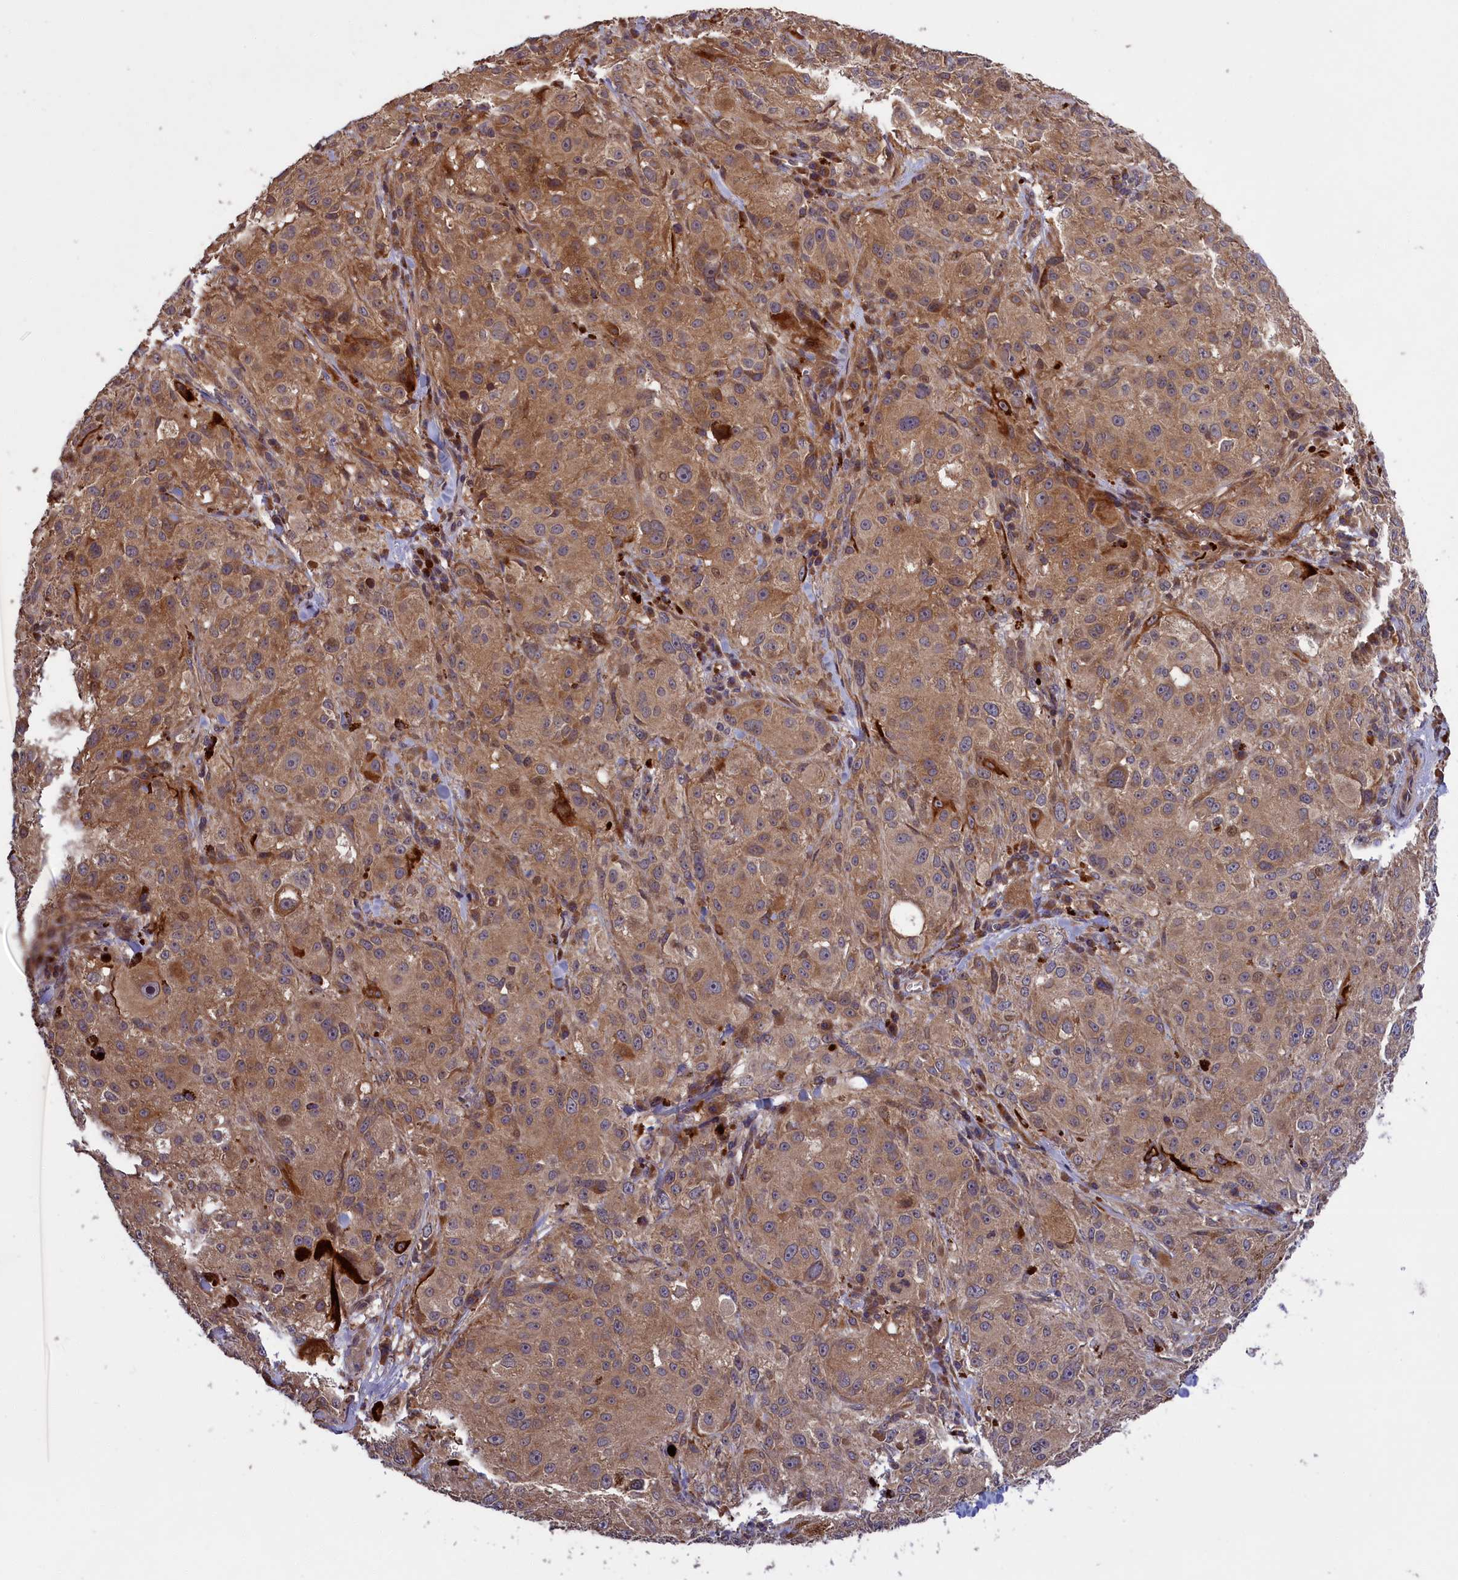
{"staining": {"intensity": "moderate", "quantity": ">75%", "location": "cytoplasmic/membranous"}, "tissue": "melanoma", "cell_type": "Tumor cells", "image_type": "cancer", "snomed": [{"axis": "morphology", "description": "Necrosis, NOS"}, {"axis": "morphology", "description": "Malignant melanoma, NOS"}, {"axis": "topography", "description": "Skin"}], "caption": "Protein analysis of melanoma tissue demonstrates moderate cytoplasmic/membranous positivity in about >75% of tumor cells. The protein of interest is shown in brown color, while the nuclei are stained blue.", "gene": "DENND1B", "patient": {"sex": "female", "age": 87}}